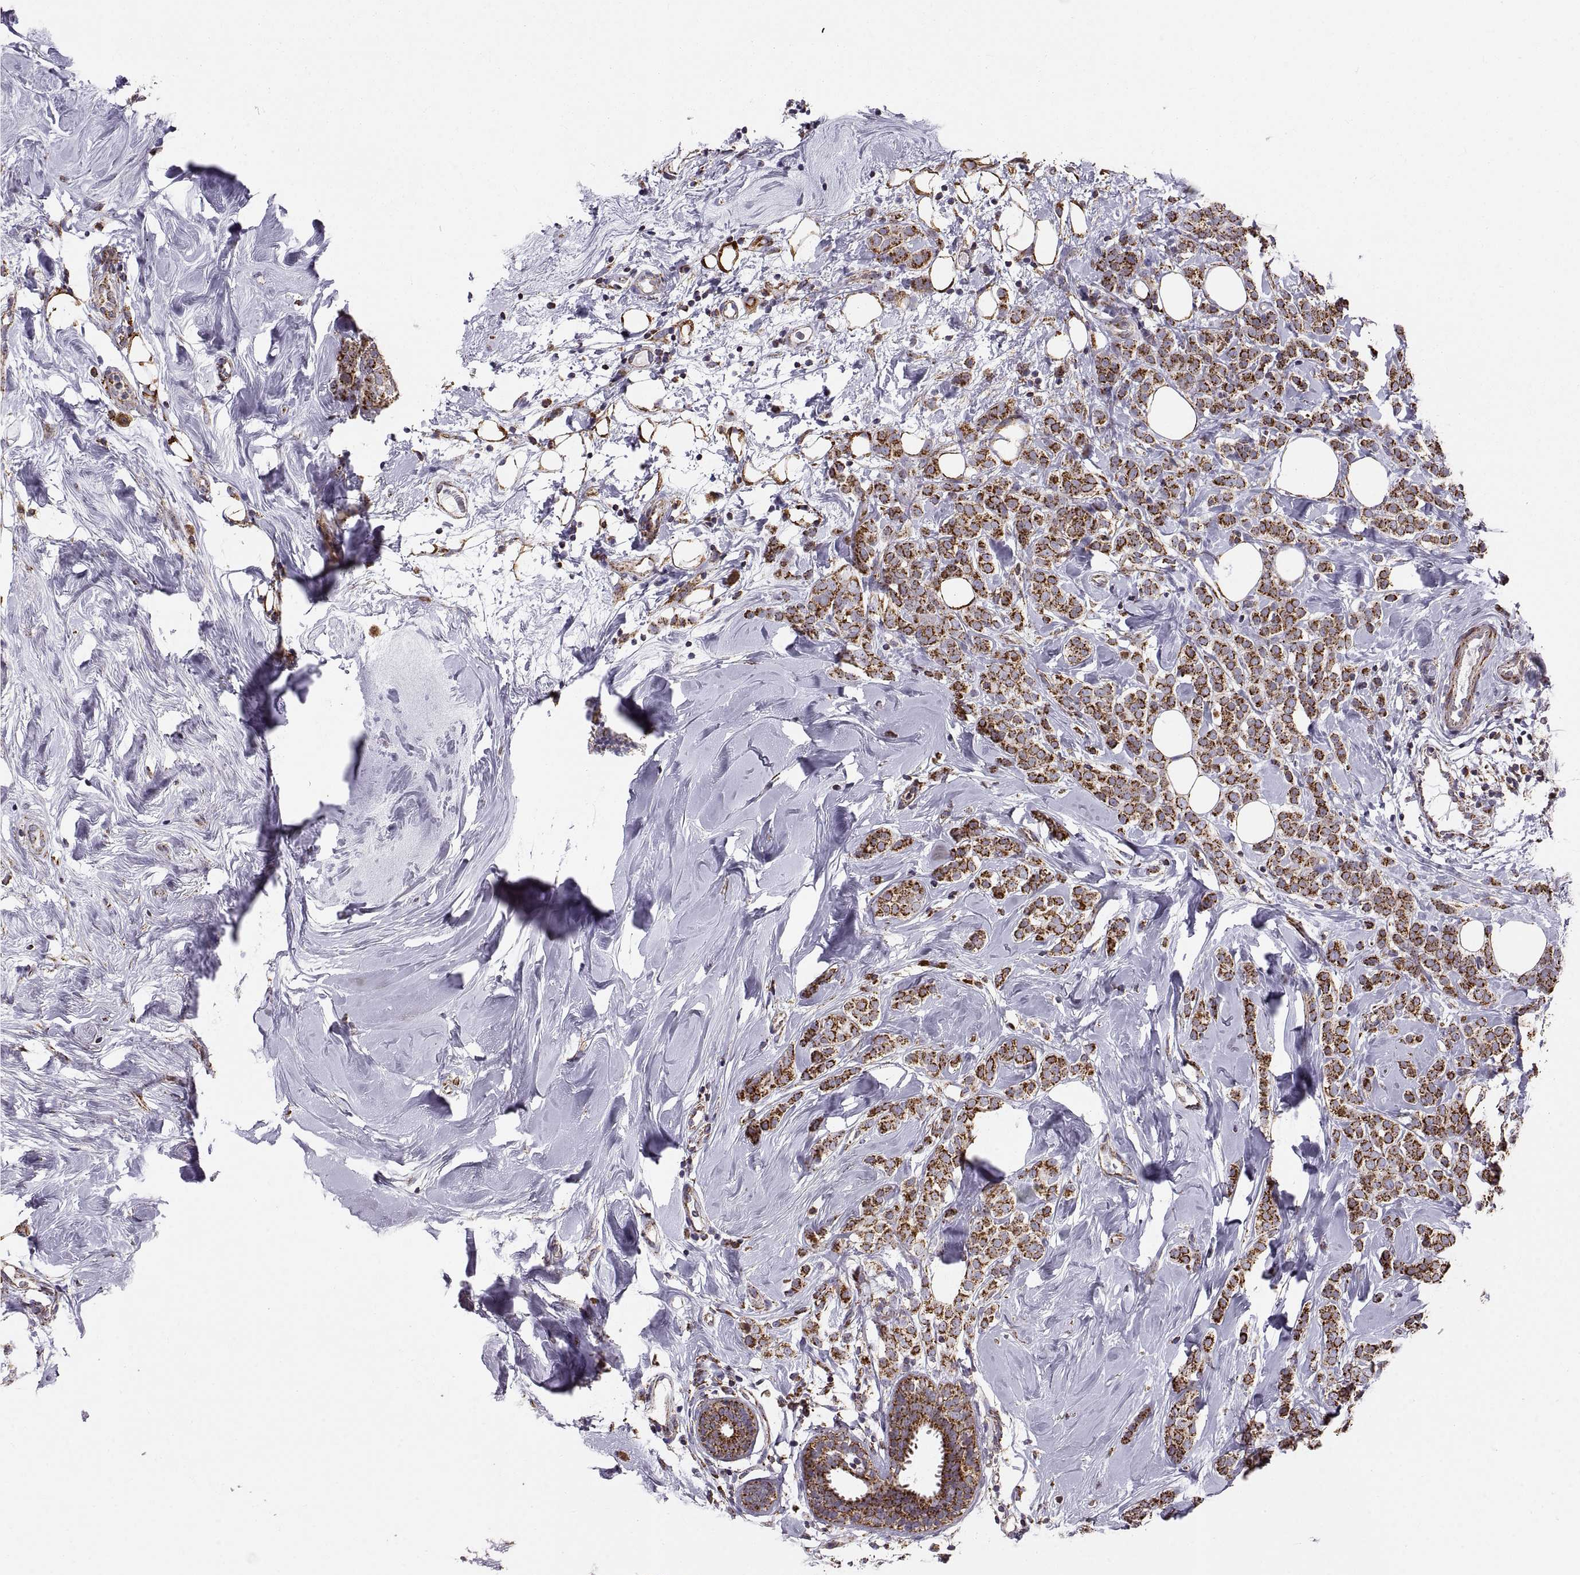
{"staining": {"intensity": "strong", "quantity": ">75%", "location": "cytoplasmic/membranous"}, "tissue": "breast cancer", "cell_type": "Tumor cells", "image_type": "cancer", "snomed": [{"axis": "morphology", "description": "Lobular carcinoma"}, {"axis": "topography", "description": "Breast"}], "caption": "Approximately >75% of tumor cells in breast cancer display strong cytoplasmic/membranous protein staining as visualized by brown immunohistochemical staining.", "gene": "ARSD", "patient": {"sex": "female", "age": 49}}